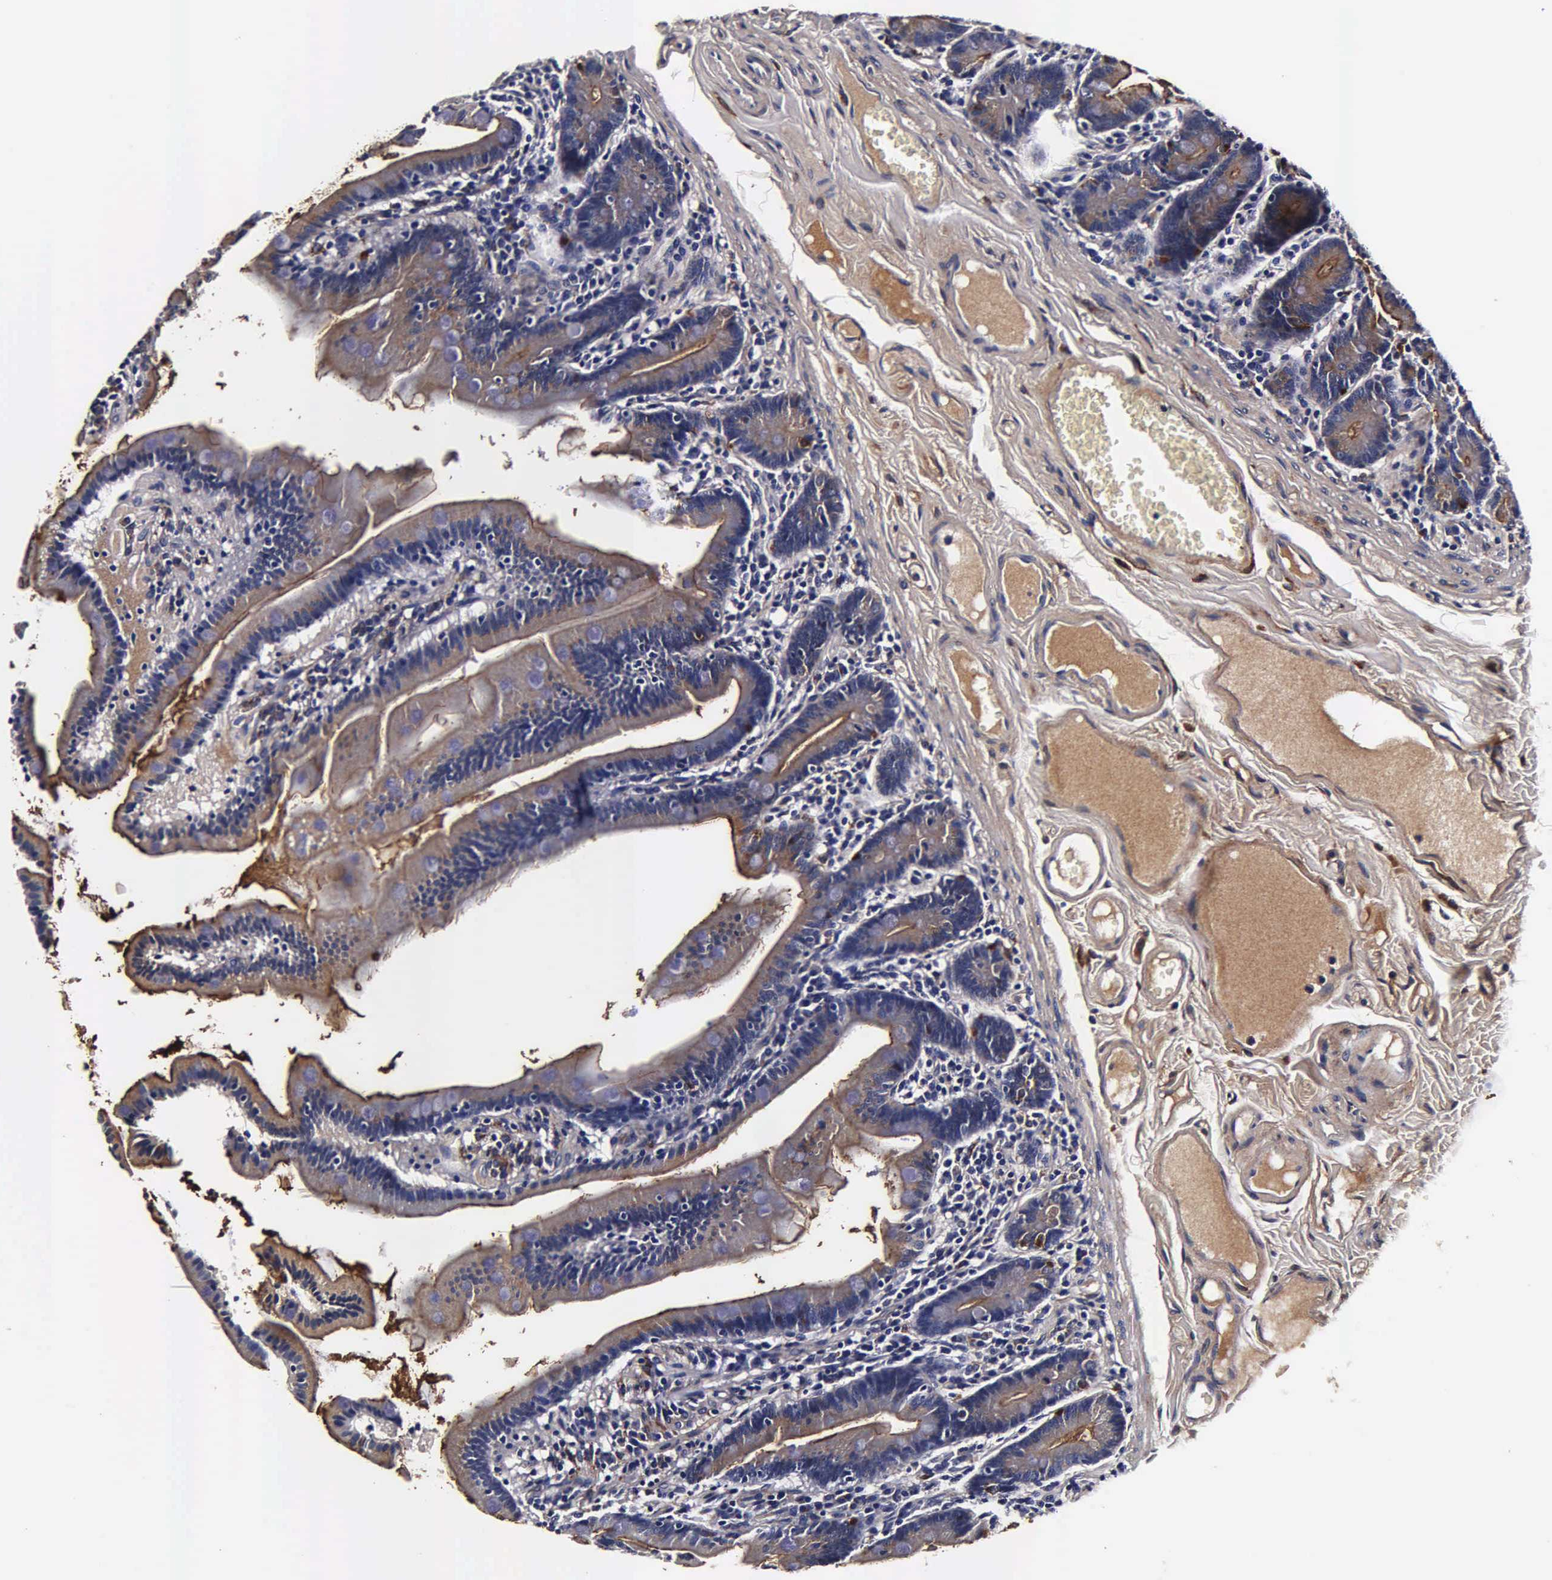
{"staining": {"intensity": "moderate", "quantity": "25%-75%", "location": "cytoplasmic/membranous"}, "tissue": "duodenum", "cell_type": "Glandular cells", "image_type": "normal", "snomed": [{"axis": "morphology", "description": "Normal tissue, NOS"}, {"axis": "topography", "description": "Duodenum"}], "caption": "A high-resolution image shows immunohistochemistry (IHC) staining of normal duodenum, which shows moderate cytoplasmic/membranous staining in about 25%-75% of glandular cells. (DAB (3,3'-diaminobenzidine) = brown stain, brightfield microscopy at high magnification).", "gene": "CST3", "patient": {"sex": "female", "age": 75}}